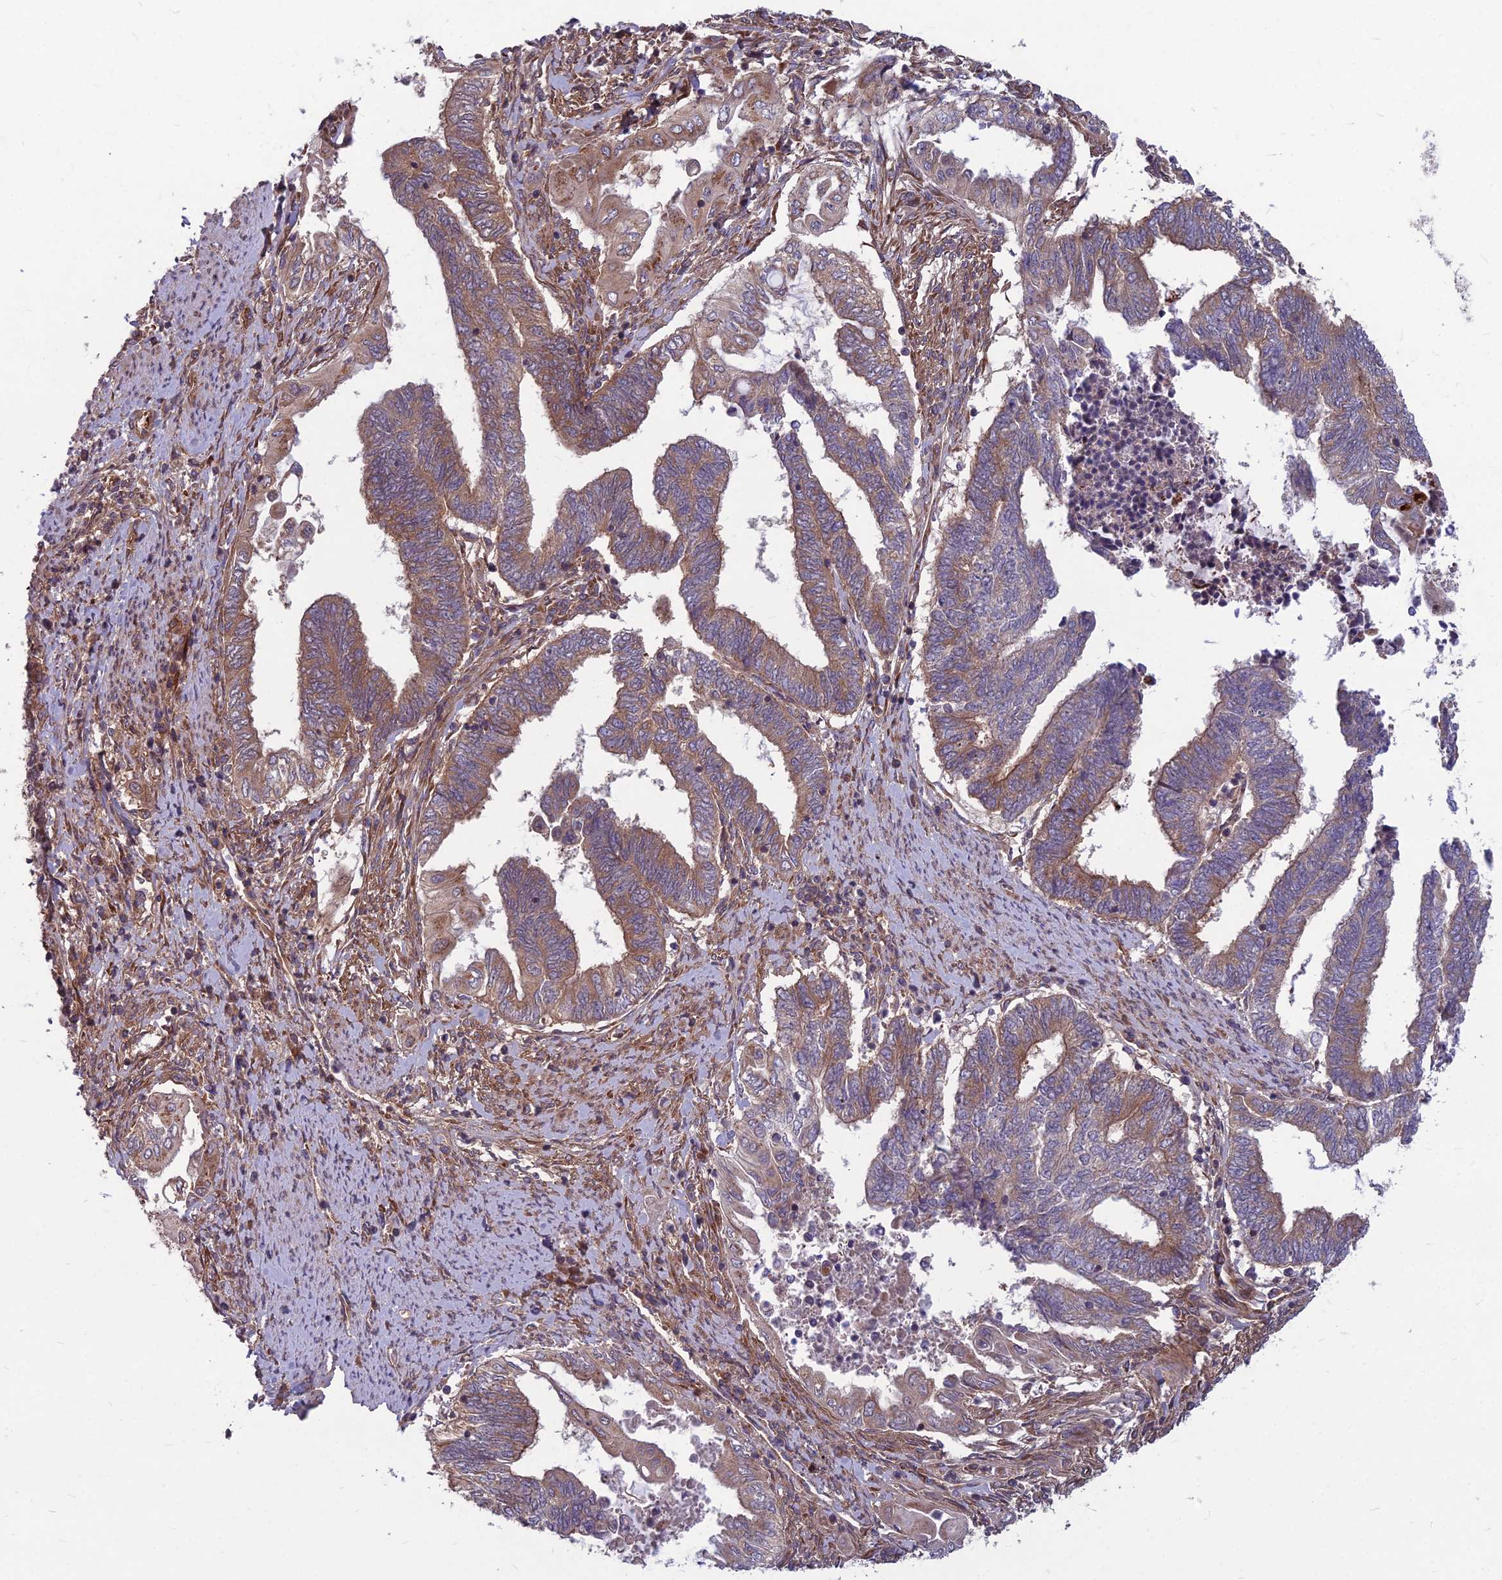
{"staining": {"intensity": "moderate", "quantity": "25%-75%", "location": "cytoplasmic/membranous"}, "tissue": "endometrial cancer", "cell_type": "Tumor cells", "image_type": "cancer", "snomed": [{"axis": "morphology", "description": "Adenocarcinoma, NOS"}, {"axis": "topography", "description": "Uterus"}, {"axis": "topography", "description": "Endometrium"}], "caption": "Immunohistochemical staining of human adenocarcinoma (endometrial) reveals medium levels of moderate cytoplasmic/membranous protein expression in about 25%-75% of tumor cells.", "gene": "MFSD8", "patient": {"sex": "female", "age": 70}}